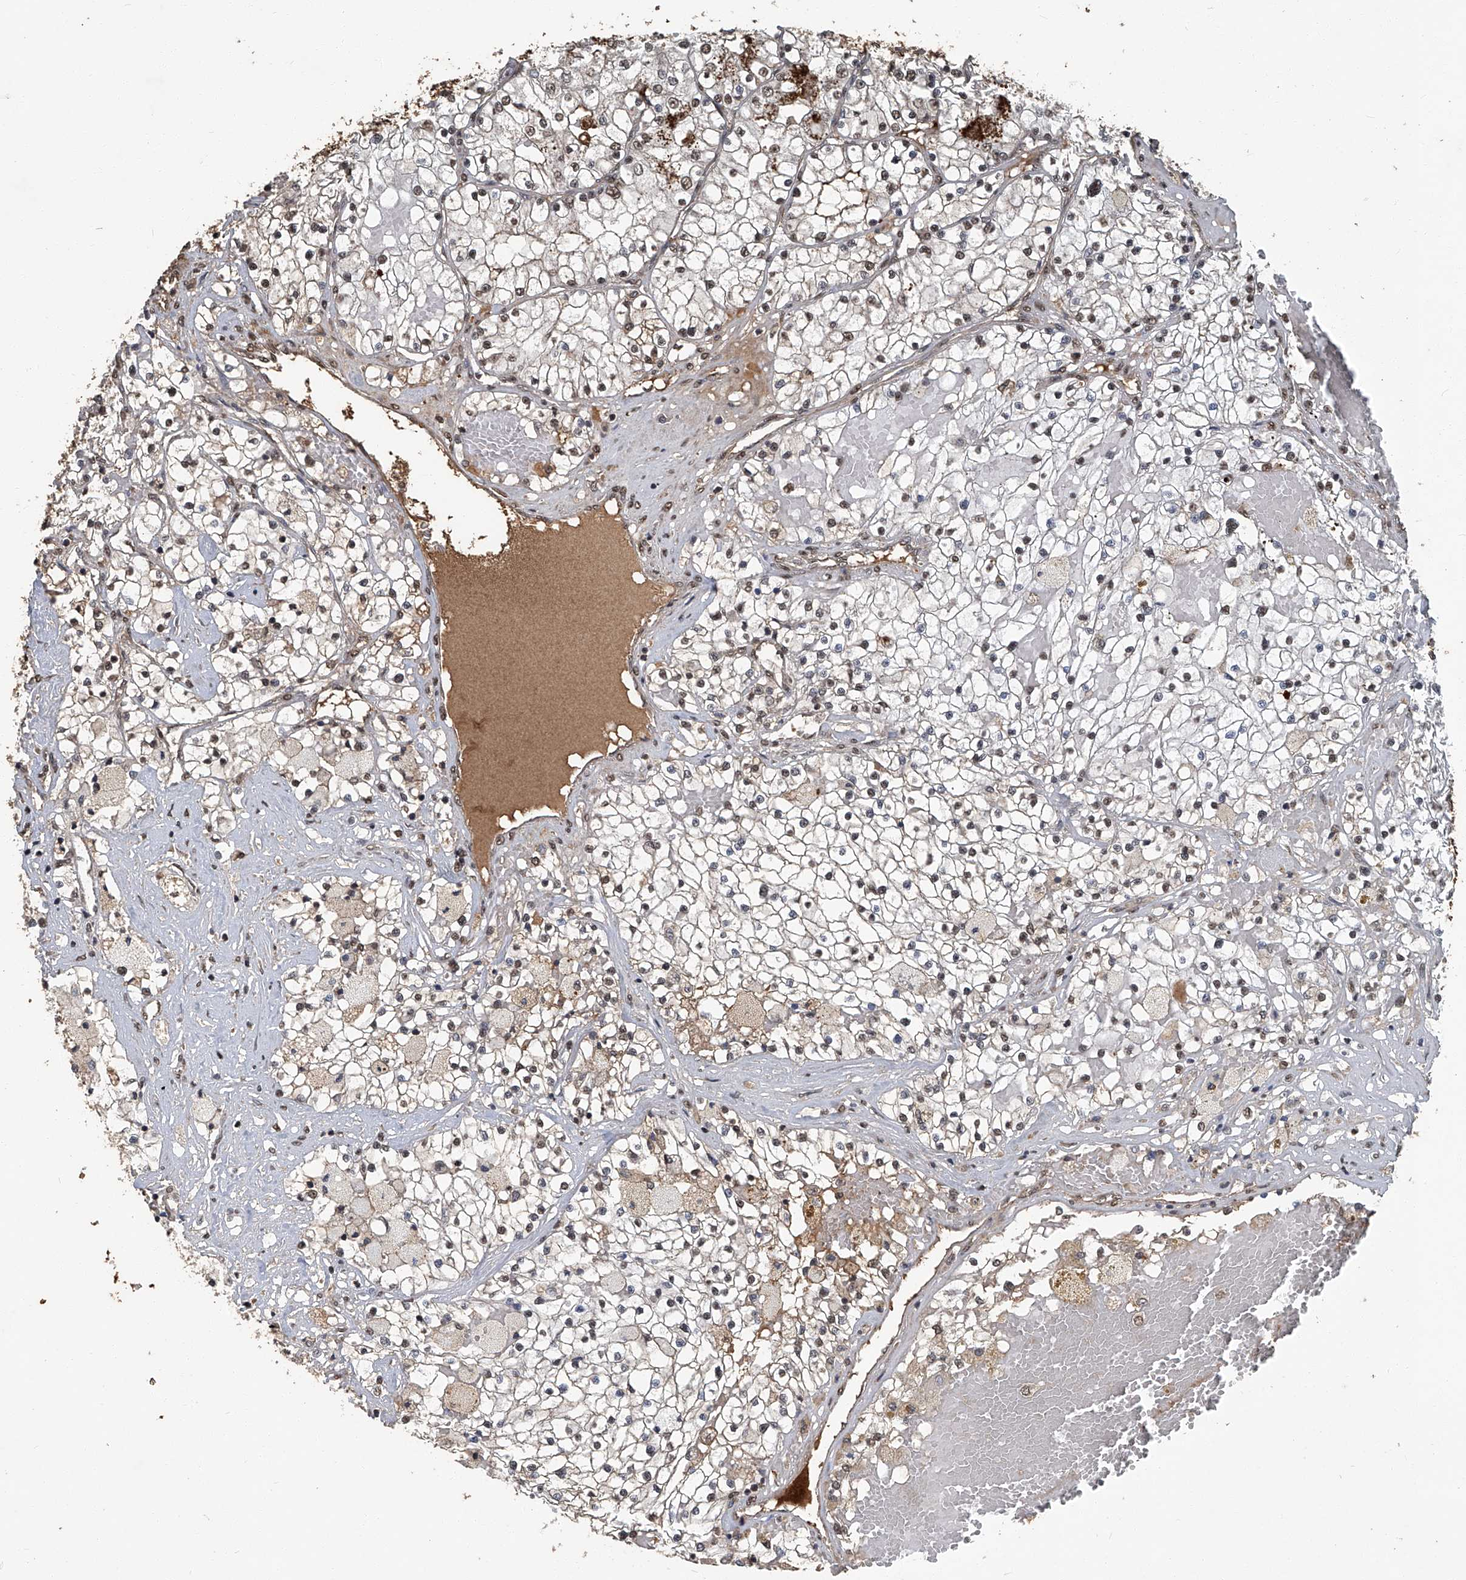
{"staining": {"intensity": "negative", "quantity": "none", "location": "none"}, "tissue": "renal cancer", "cell_type": "Tumor cells", "image_type": "cancer", "snomed": [{"axis": "morphology", "description": "Normal tissue, NOS"}, {"axis": "morphology", "description": "Adenocarcinoma, NOS"}, {"axis": "topography", "description": "Kidney"}], "caption": "Immunohistochemical staining of renal adenocarcinoma demonstrates no significant positivity in tumor cells.", "gene": "GPR132", "patient": {"sex": "male", "age": 68}}